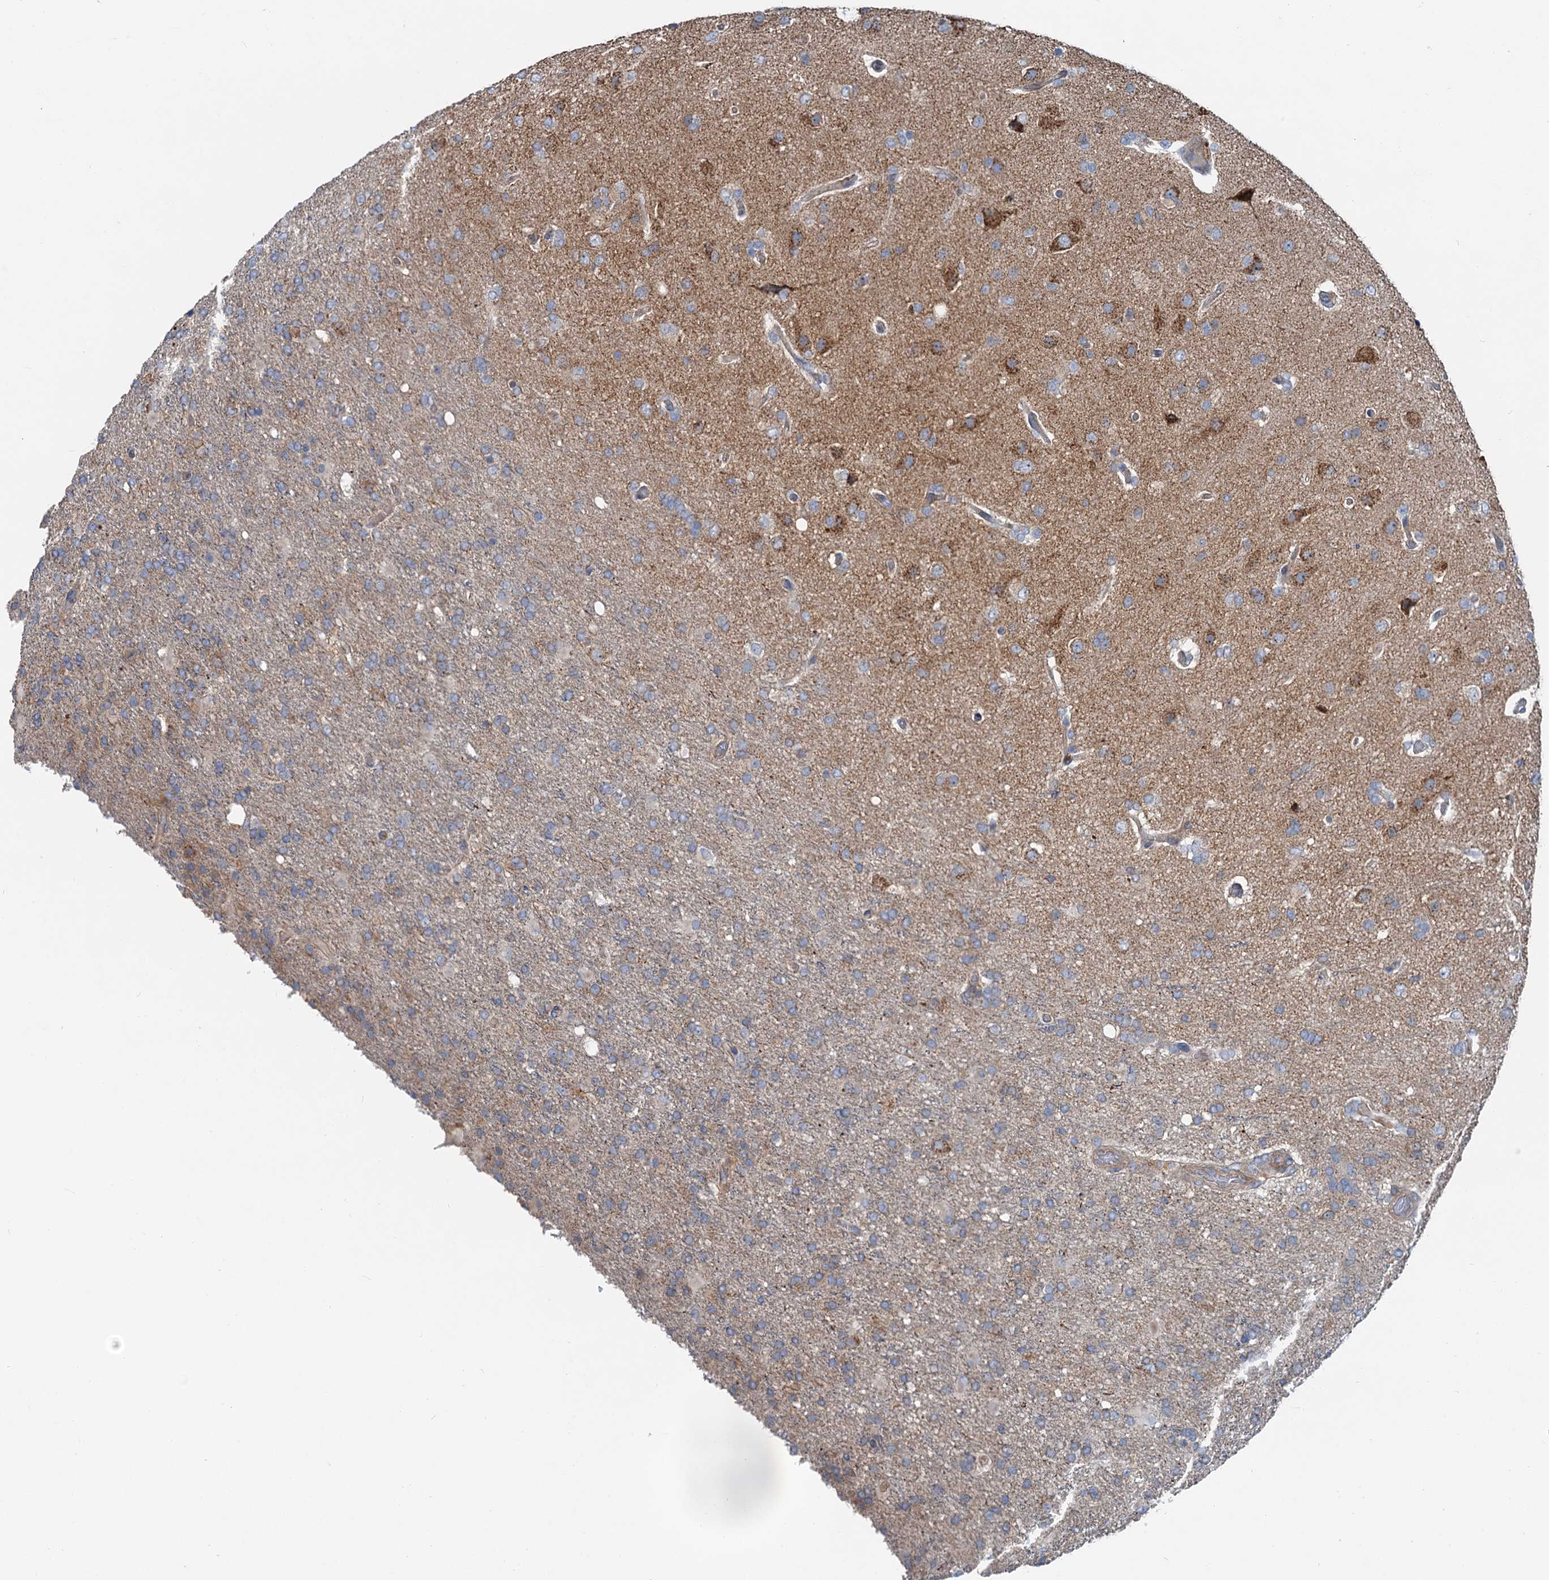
{"staining": {"intensity": "weak", "quantity": ">75%", "location": "cytoplasmic/membranous"}, "tissue": "glioma", "cell_type": "Tumor cells", "image_type": "cancer", "snomed": [{"axis": "morphology", "description": "Glioma, malignant, High grade"}, {"axis": "topography", "description": "Brain"}], "caption": "About >75% of tumor cells in glioma exhibit weak cytoplasmic/membranous protein expression as visualized by brown immunohistochemical staining.", "gene": "ANKRD26", "patient": {"sex": "female", "age": 74}}